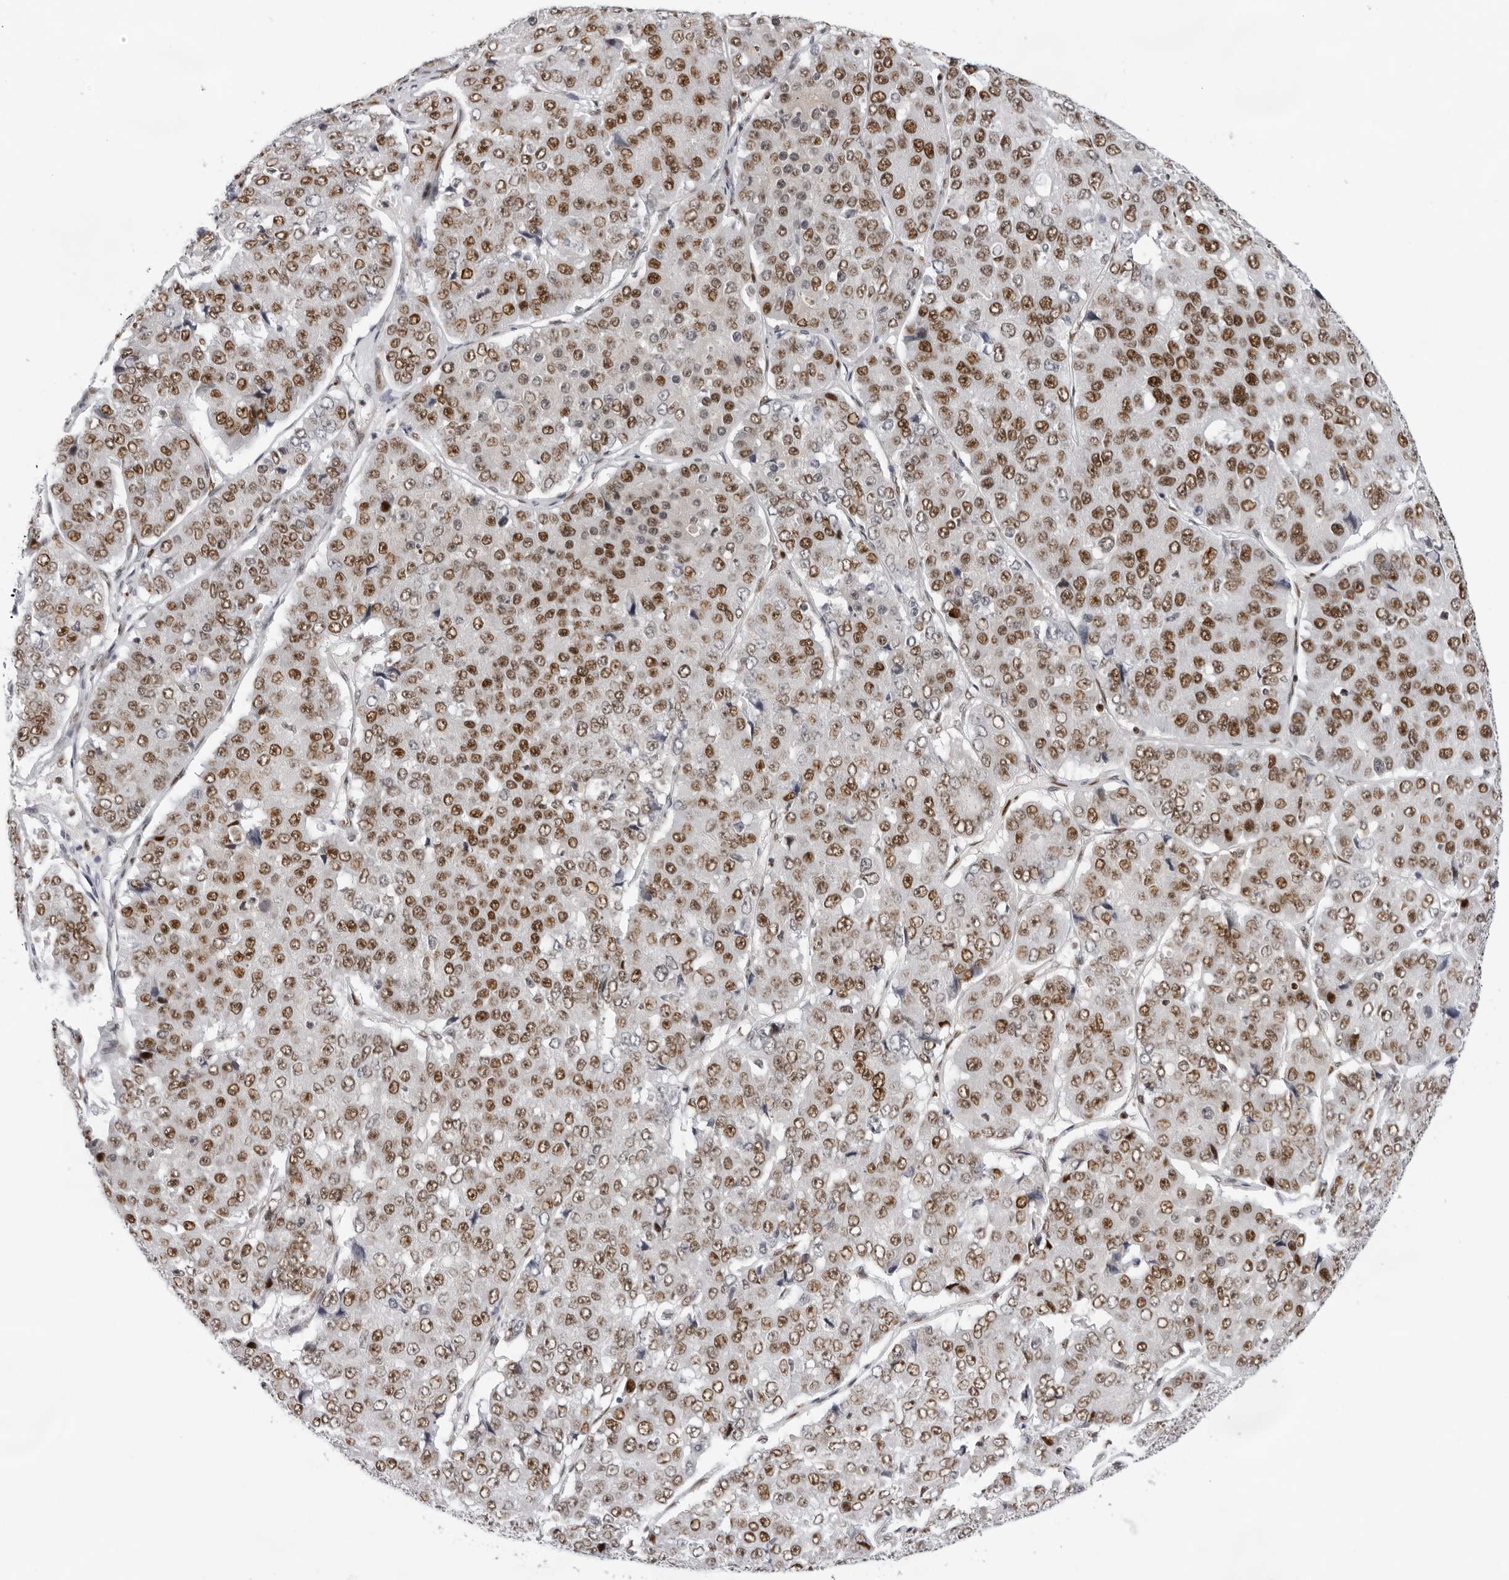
{"staining": {"intensity": "moderate", "quantity": ">75%", "location": "nuclear"}, "tissue": "pancreatic cancer", "cell_type": "Tumor cells", "image_type": "cancer", "snomed": [{"axis": "morphology", "description": "Adenocarcinoma, NOS"}, {"axis": "topography", "description": "Pancreas"}], "caption": "Immunohistochemical staining of human adenocarcinoma (pancreatic) shows moderate nuclear protein expression in approximately >75% of tumor cells.", "gene": "OGG1", "patient": {"sex": "male", "age": 50}}